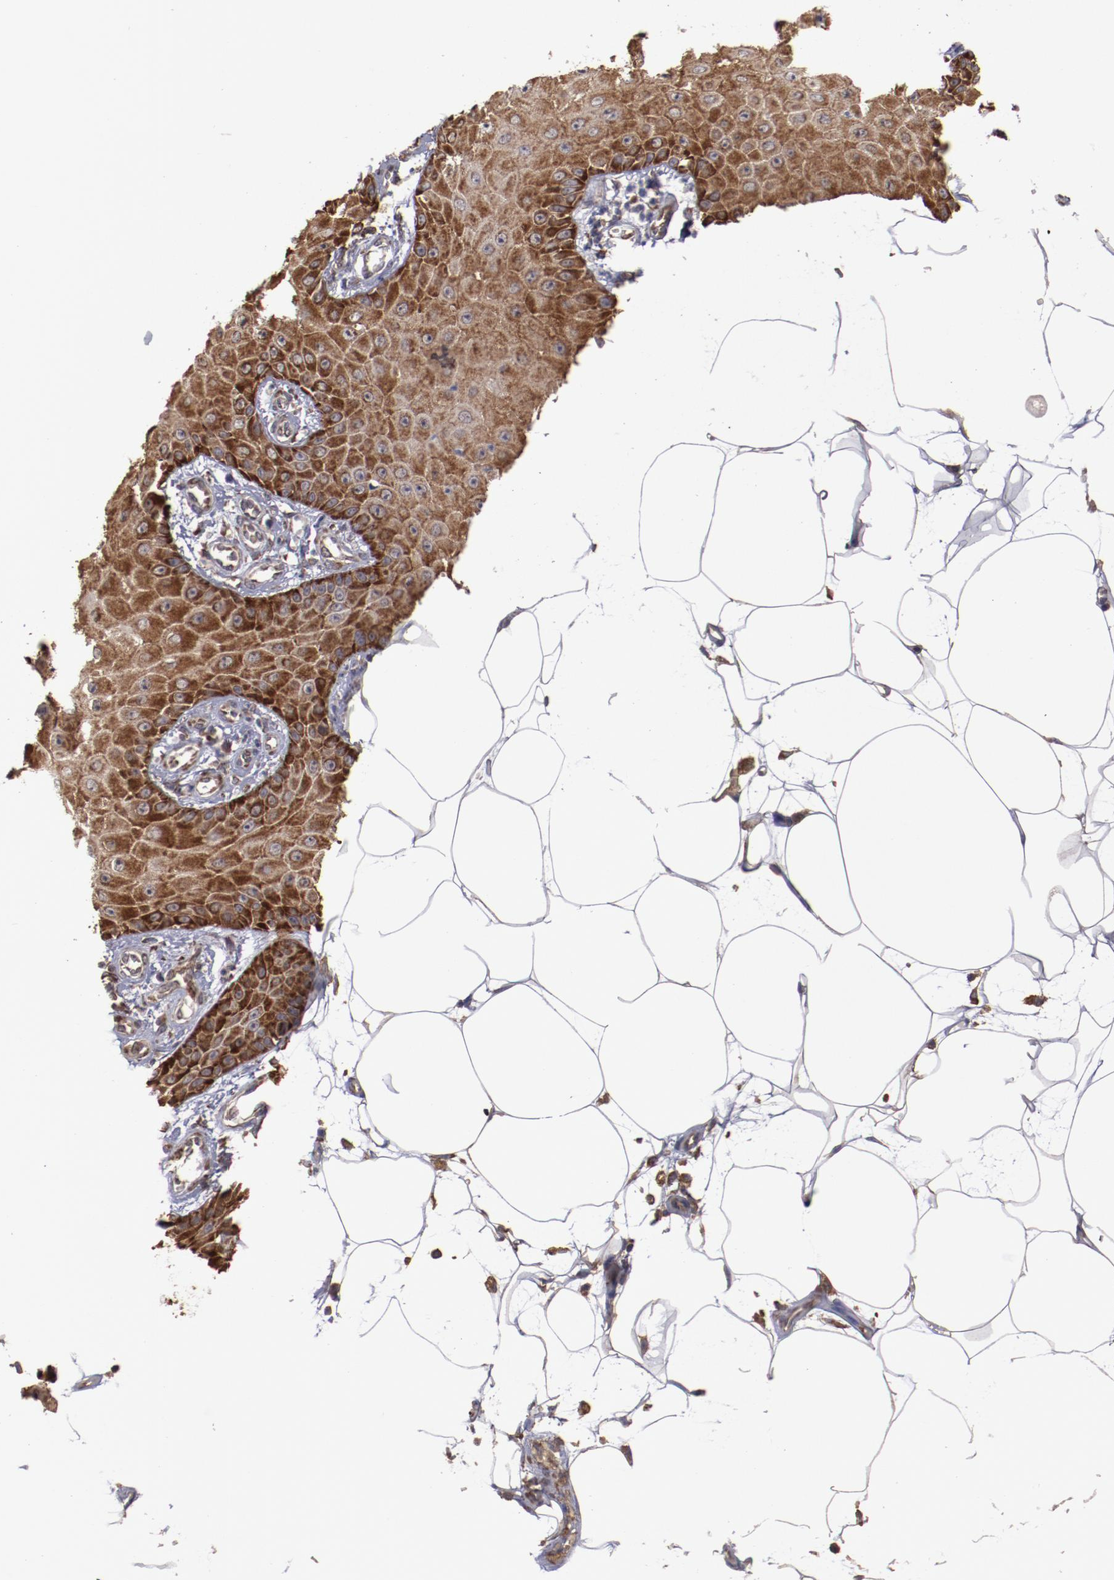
{"staining": {"intensity": "strong", "quantity": ">75%", "location": "cytoplasmic/membranous"}, "tissue": "skin cancer", "cell_type": "Tumor cells", "image_type": "cancer", "snomed": [{"axis": "morphology", "description": "Squamous cell carcinoma, NOS"}, {"axis": "topography", "description": "Skin"}], "caption": "Squamous cell carcinoma (skin) stained with immunohistochemistry shows strong cytoplasmic/membranous expression in approximately >75% of tumor cells.", "gene": "RPS4Y1", "patient": {"sex": "female", "age": 40}}